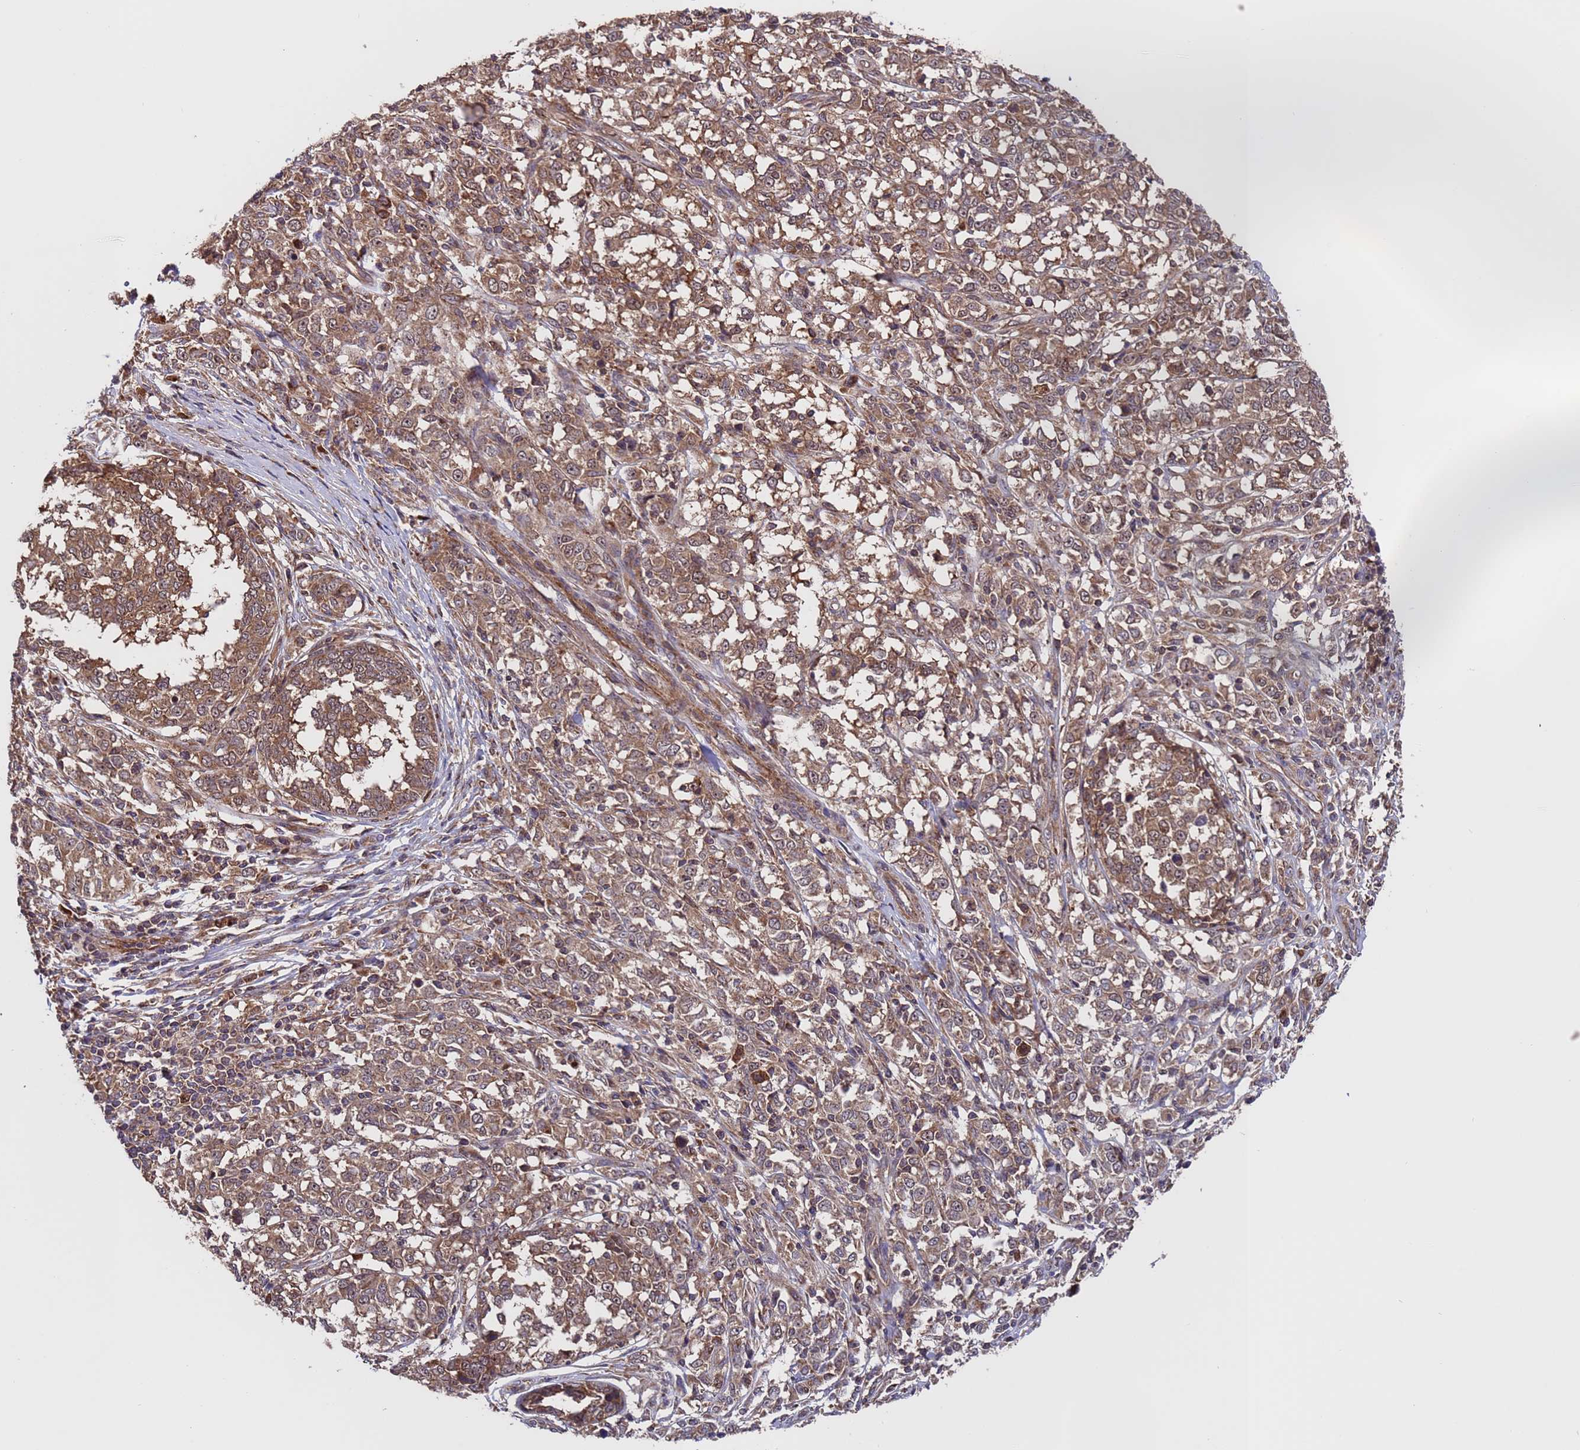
{"staining": {"intensity": "moderate", "quantity": ">75%", "location": "cytoplasmic/membranous"}, "tissue": "melanoma", "cell_type": "Tumor cells", "image_type": "cancer", "snomed": [{"axis": "morphology", "description": "Malignant melanoma, NOS"}, {"axis": "topography", "description": "Skin"}], "caption": "Protein expression analysis of human melanoma reveals moderate cytoplasmic/membranous expression in about >75% of tumor cells.", "gene": "TSR3", "patient": {"sex": "female", "age": 72}}